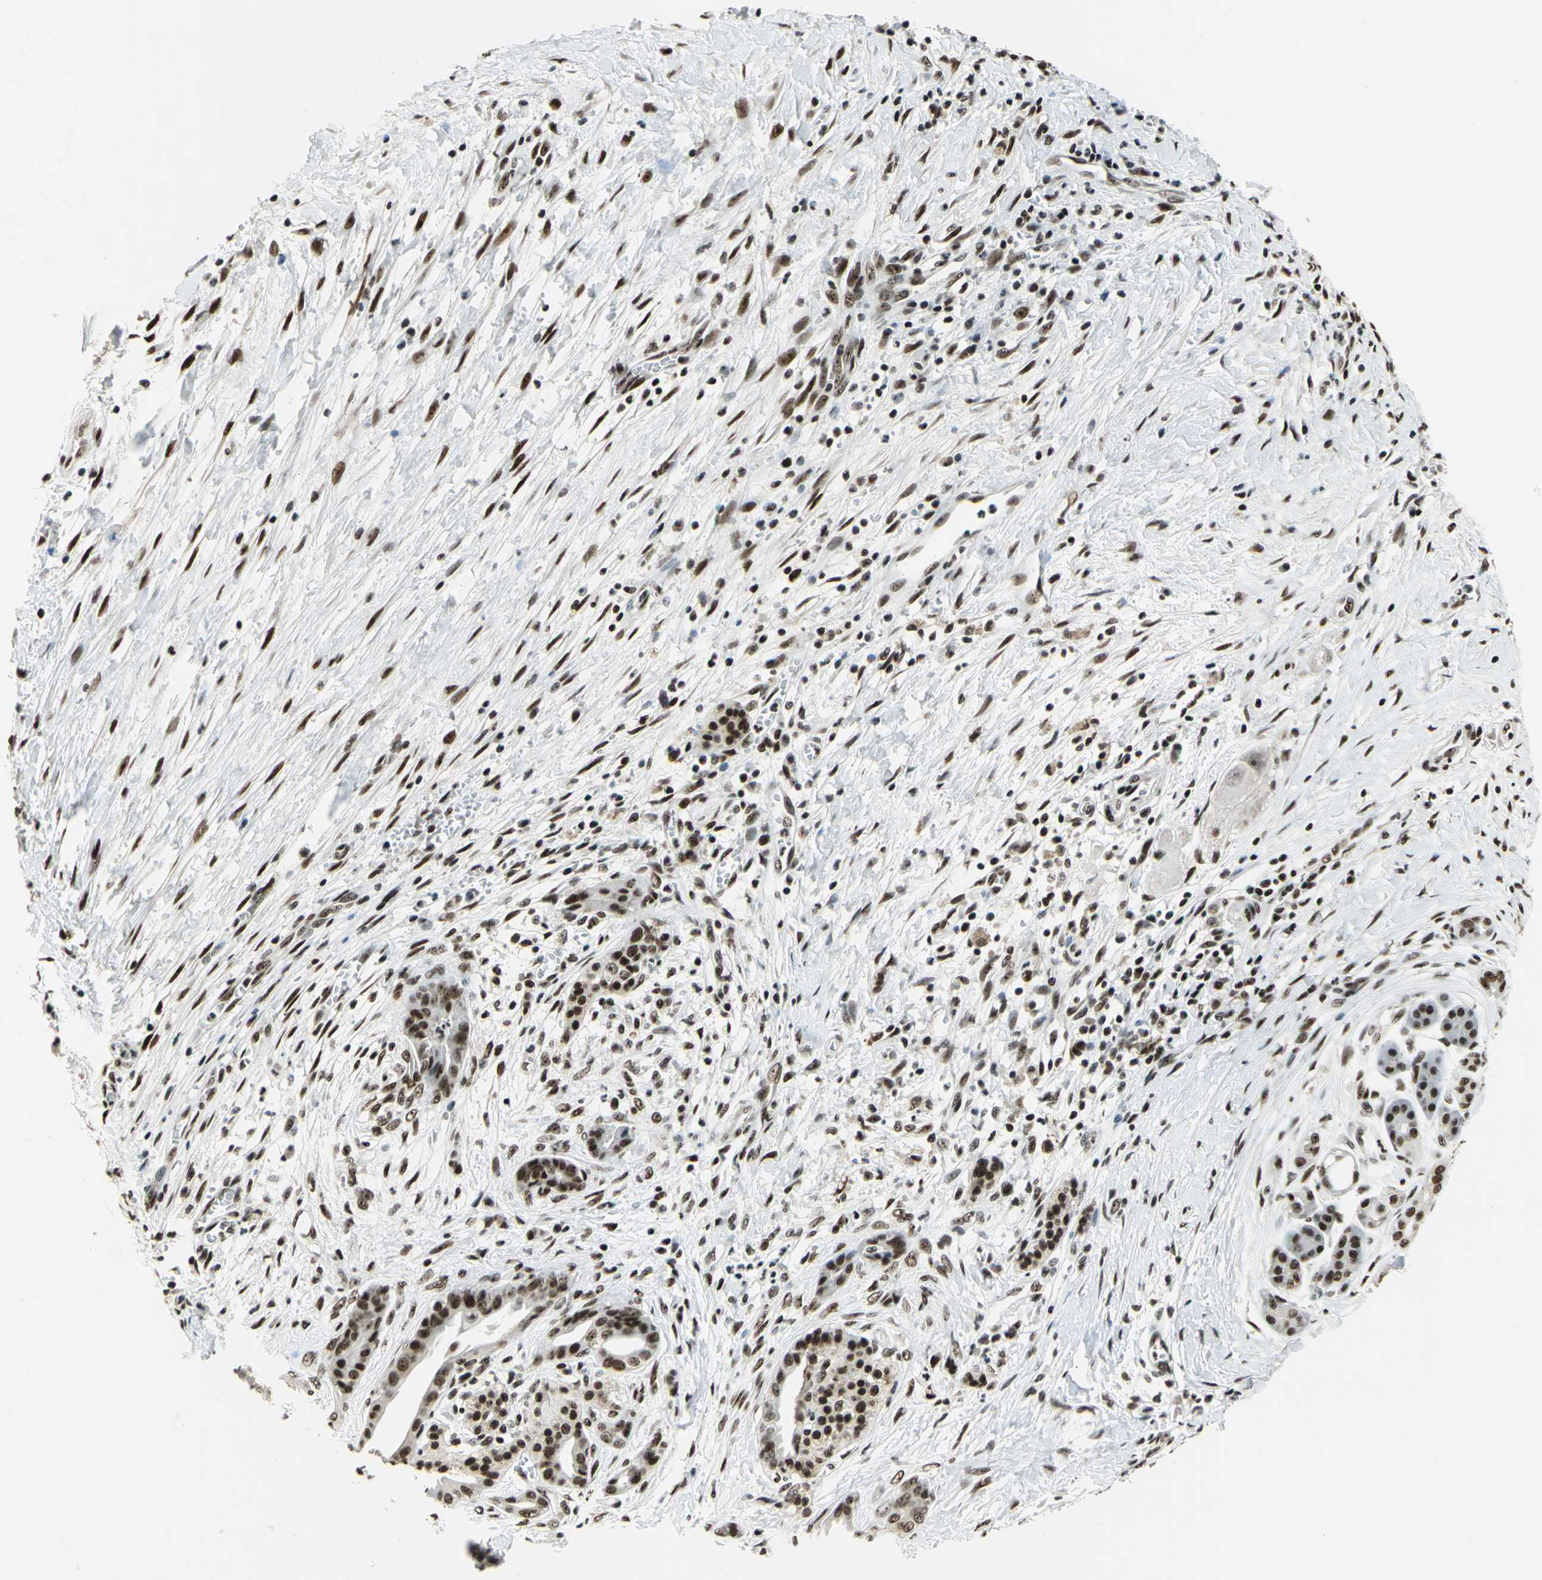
{"staining": {"intensity": "strong", "quantity": ">75%", "location": "nuclear"}, "tissue": "pancreatic cancer", "cell_type": "Tumor cells", "image_type": "cancer", "snomed": [{"axis": "morphology", "description": "Adenocarcinoma, NOS"}, {"axis": "topography", "description": "Pancreas"}], "caption": "Pancreatic cancer stained with immunohistochemistry (IHC) shows strong nuclear expression in about >75% of tumor cells.", "gene": "UBTF", "patient": {"sex": "male", "age": 59}}